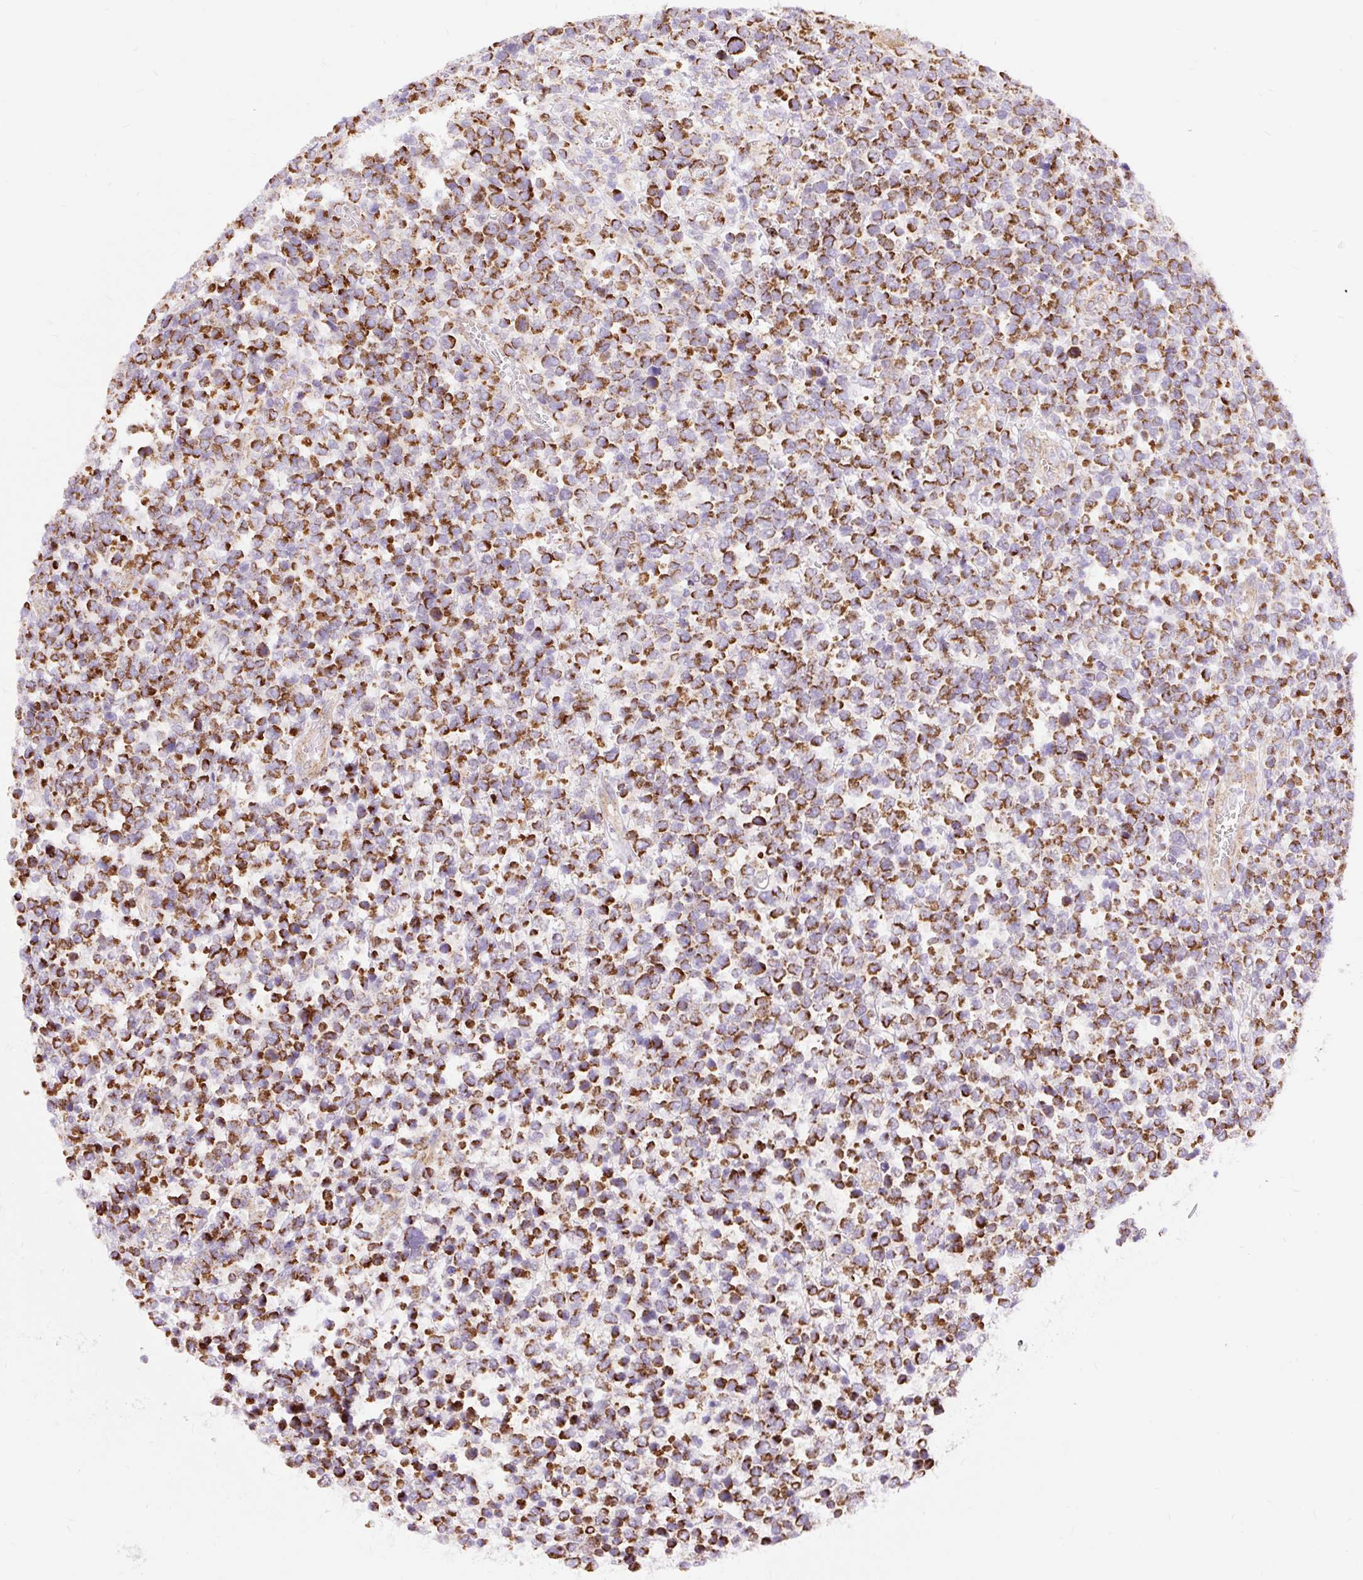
{"staining": {"intensity": "strong", "quantity": ">75%", "location": "cytoplasmic/membranous"}, "tissue": "lymphoma", "cell_type": "Tumor cells", "image_type": "cancer", "snomed": [{"axis": "morphology", "description": "Malignant lymphoma, non-Hodgkin's type, High grade"}, {"axis": "topography", "description": "Soft tissue"}], "caption": "Human lymphoma stained with a protein marker exhibits strong staining in tumor cells.", "gene": "CEP290", "patient": {"sex": "female", "age": 56}}